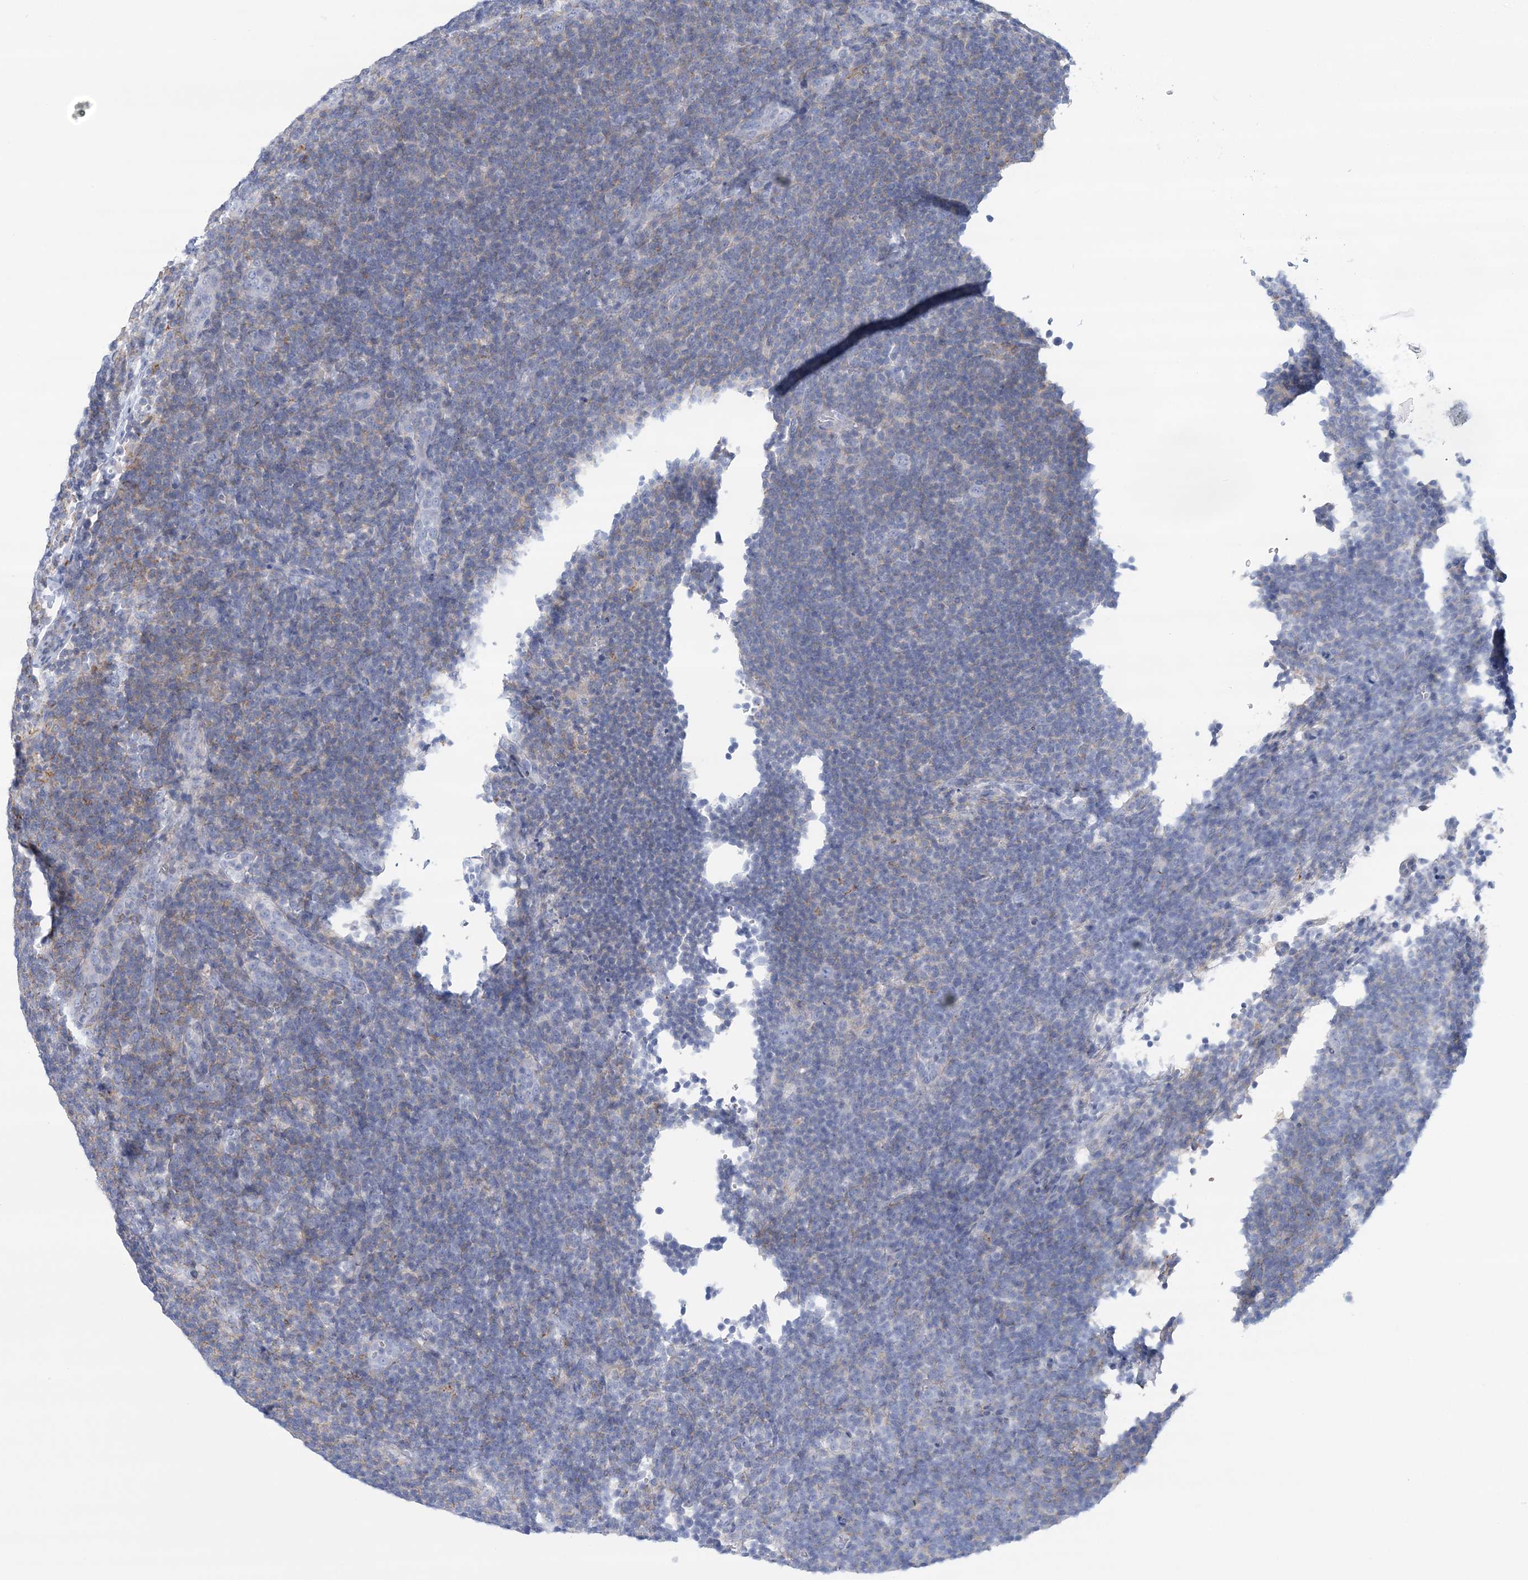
{"staining": {"intensity": "negative", "quantity": "none", "location": "none"}, "tissue": "lymphoma", "cell_type": "Tumor cells", "image_type": "cancer", "snomed": [{"axis": "morphology", "description": "Hodgkin's disease, NOS"}, {"axis": "topography", "description": "Lymph node"}], "caption": "Tumor cells show no significant staining in Hodgkin's disease.", "gene": "C11orf21", "patient": {"sex": "female", "age": 57}}